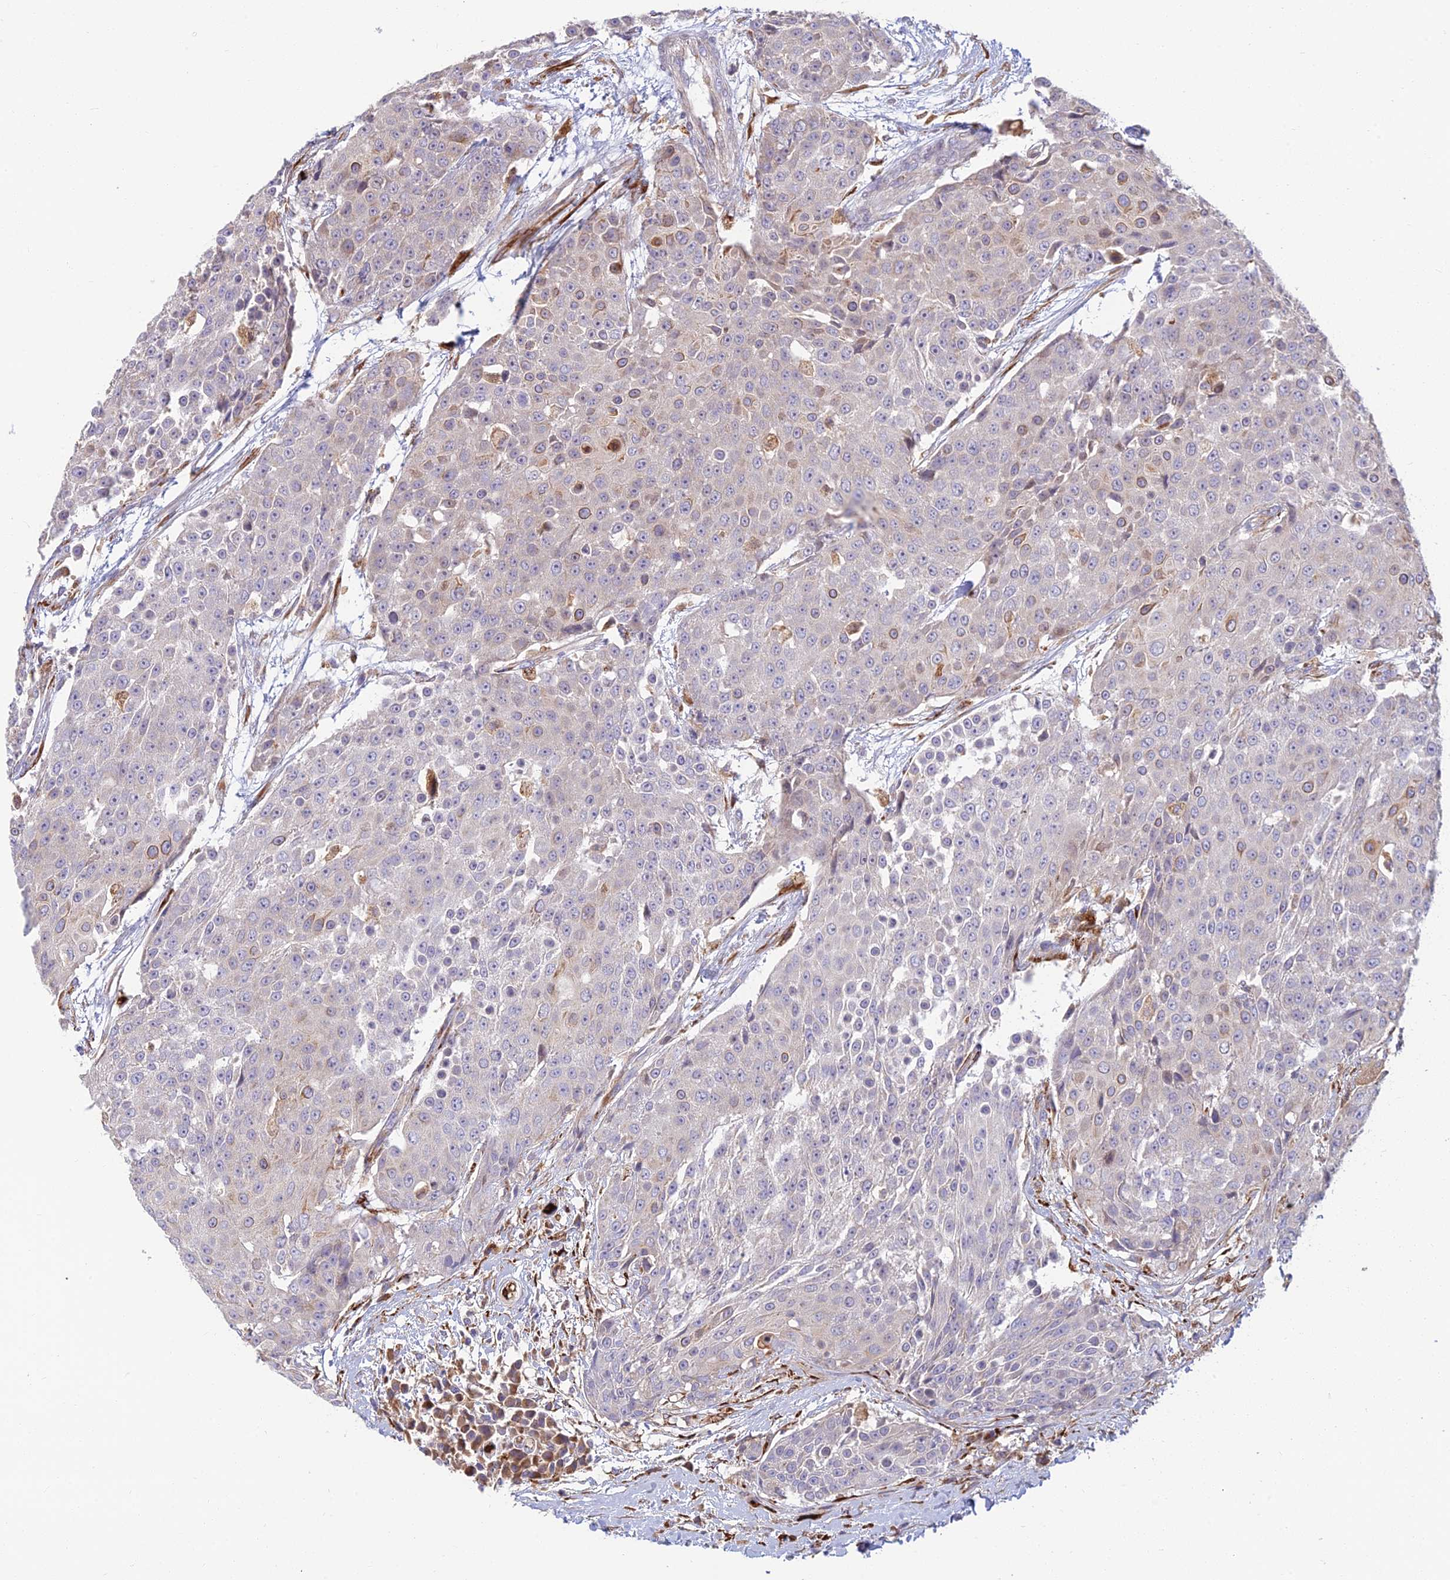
{"staining": {"intensity": "weak", "quantity": "<25%", "location": "cytoplasmic/membranous"}, "tissue": "urothelial cancer", "cell_type": "Tumor cells", "image_type": "cancer", "snomed": [{"axis": "morphology", "description": "Urothelial carcinoma, High grade"}, {"axis": "topography", "description": "Urinary bladder"}], "caption": "Urothelial carcinoma (high-grade) stained for a protein using immunohistochemistry demonstrates no expression tumor cells.", "gene": "UFSP2", "patient": {"sex": "female", "age": 63}}